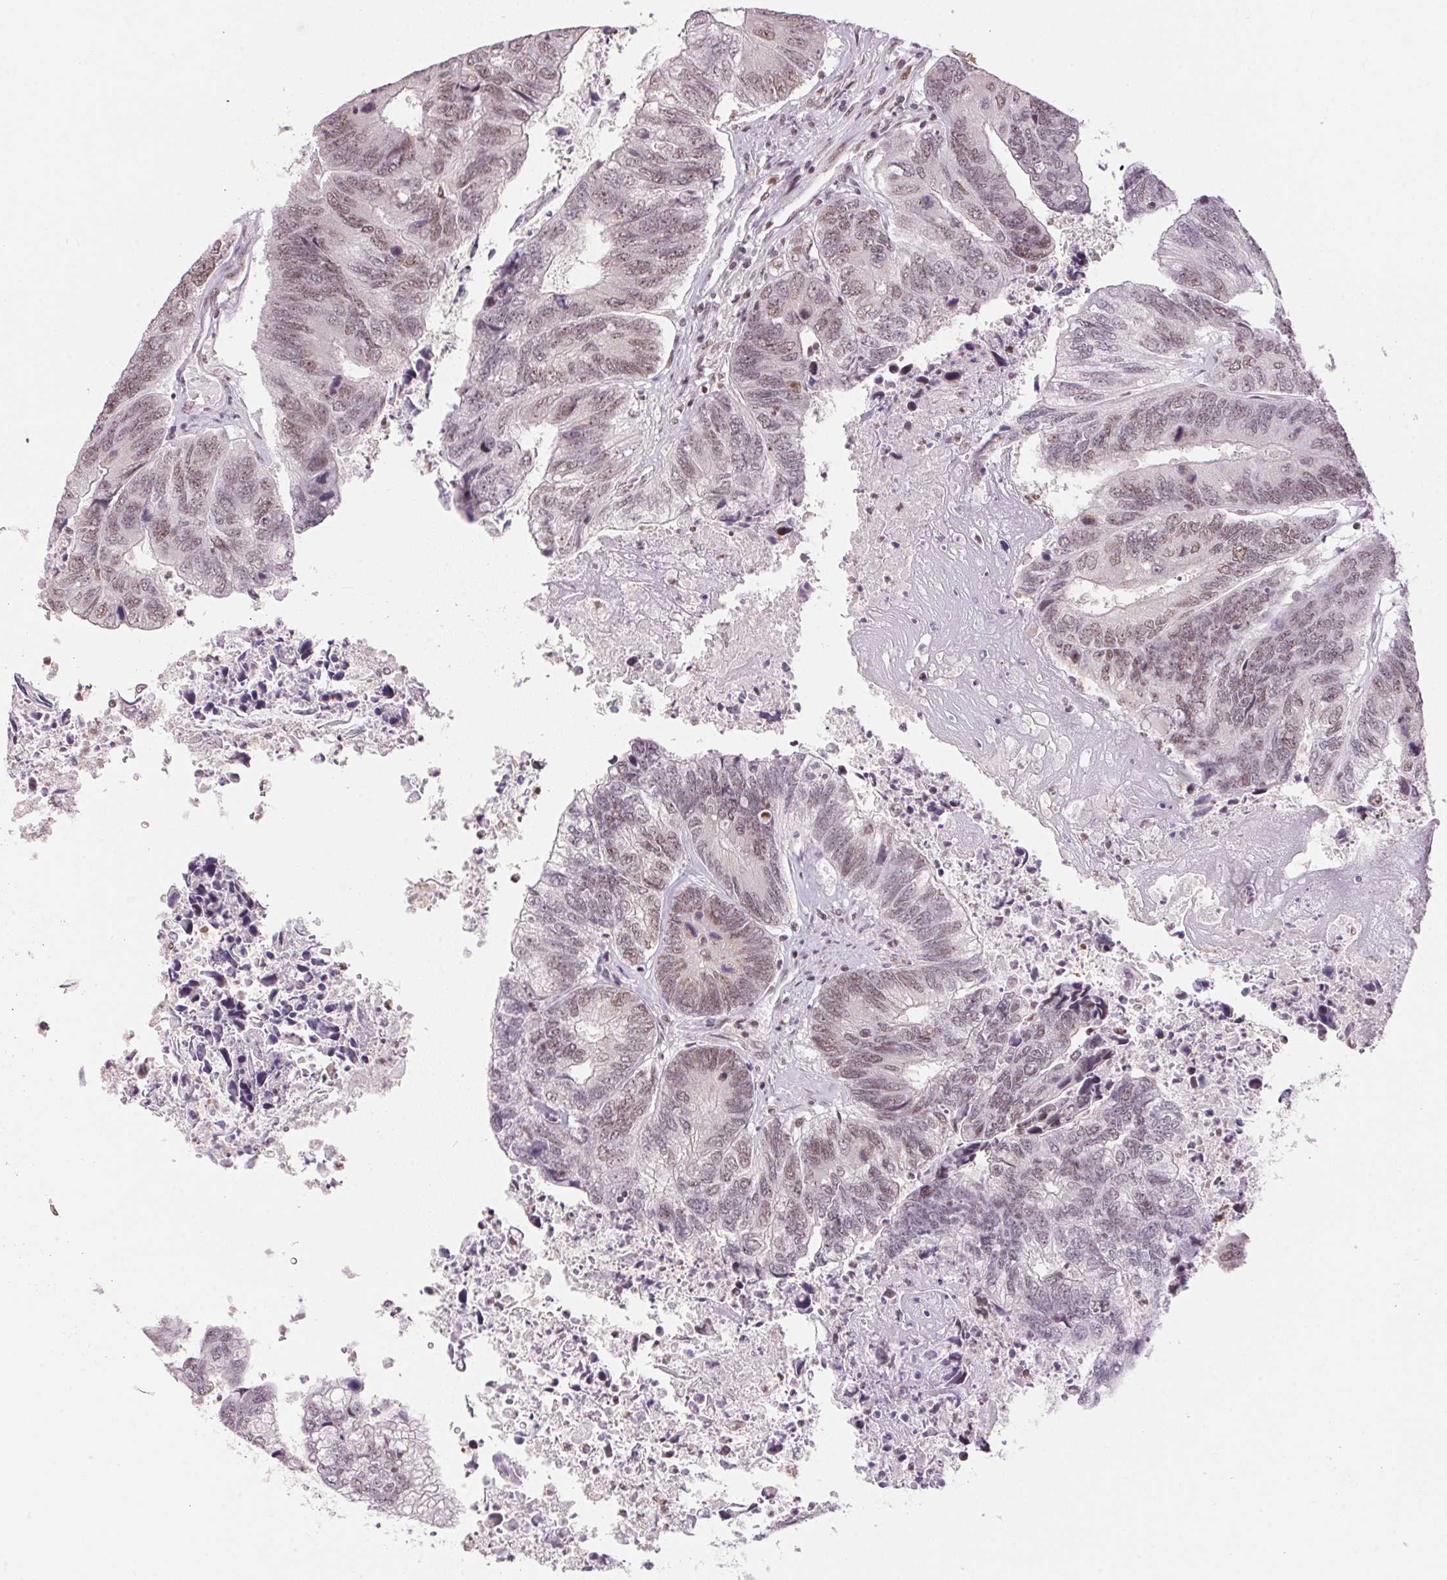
{"staining": {"intensity": "moderate", "quantity": ">75%", "location": "nuclear"}, "tissue": "colorectal cancer", "cell_type": "Tumor cells", "image_type": "cancer", "snomed": [{"axis": "morphology", "description": "Adenocarcinoma, NOS"}, {"axis": "topography", "description": "Colon"}], "caption": "Immunohistochemistry (IHC) photomicrograph of colorectal cancer stained for a protein (brown), which shows medium levels of moderate nuclear staining in about >75% of tumor cells.", "gene": "NFE2L1", "patient": {"sex": "female", "age": 67}}